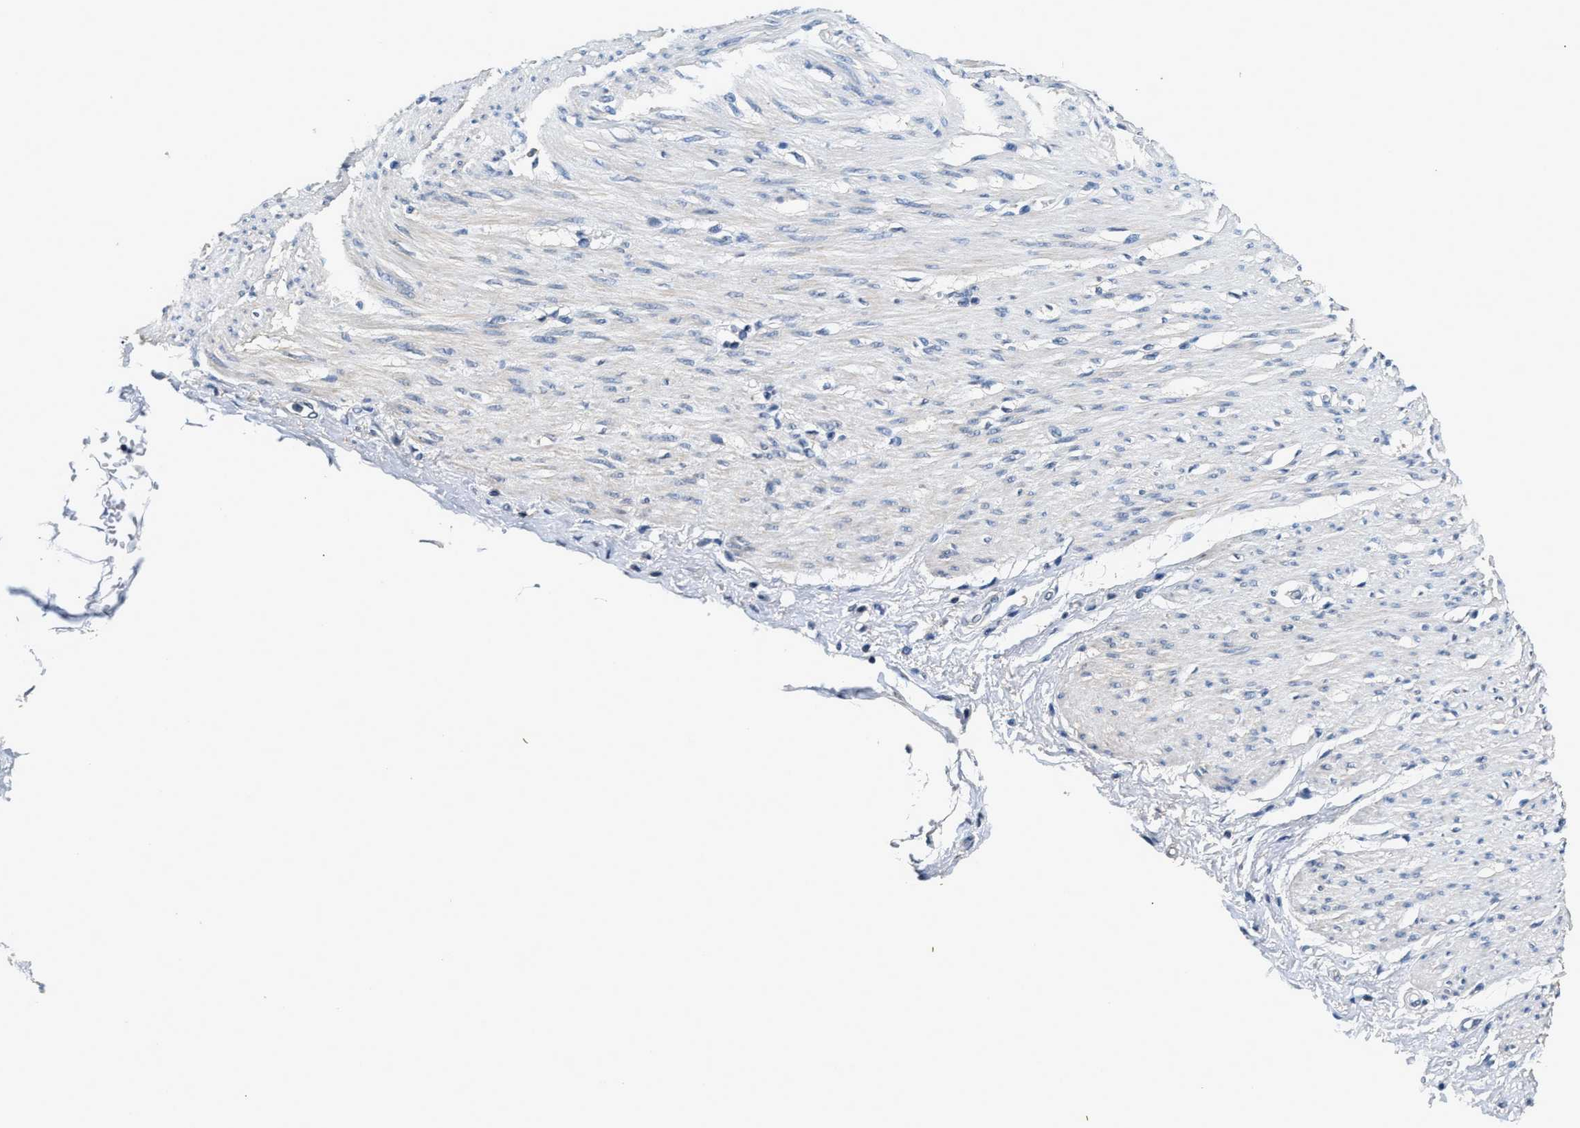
{"staining": {"intensity": "negative", "quantity": "none", "location": "none"}, "tissue": "adipose tissue", "cell_type": "Adipocytes", "image_type": "normal", "snomed": [{"axis": "morphology", "description": "Normal tissue, NOS"}, {"axis": "morphology", "description": "Adenocarcinoma, NOS"}, {"axis": "topography", "description": "Colon"}, {"axis": "topography", "description": "Peripheral nerve tissue"}], "caption": "This histopathology image is of benign adipose tissue stained with immunohistochemistry (IHC) to label a protein in brown with the nuclei are counter-stained blue. There is no staining in adipocytes. (DAB IHC visualized using brightfield microscopy, high magnification).", "gene": "INHA", "patient": {"sex": "male", "age": 14}}